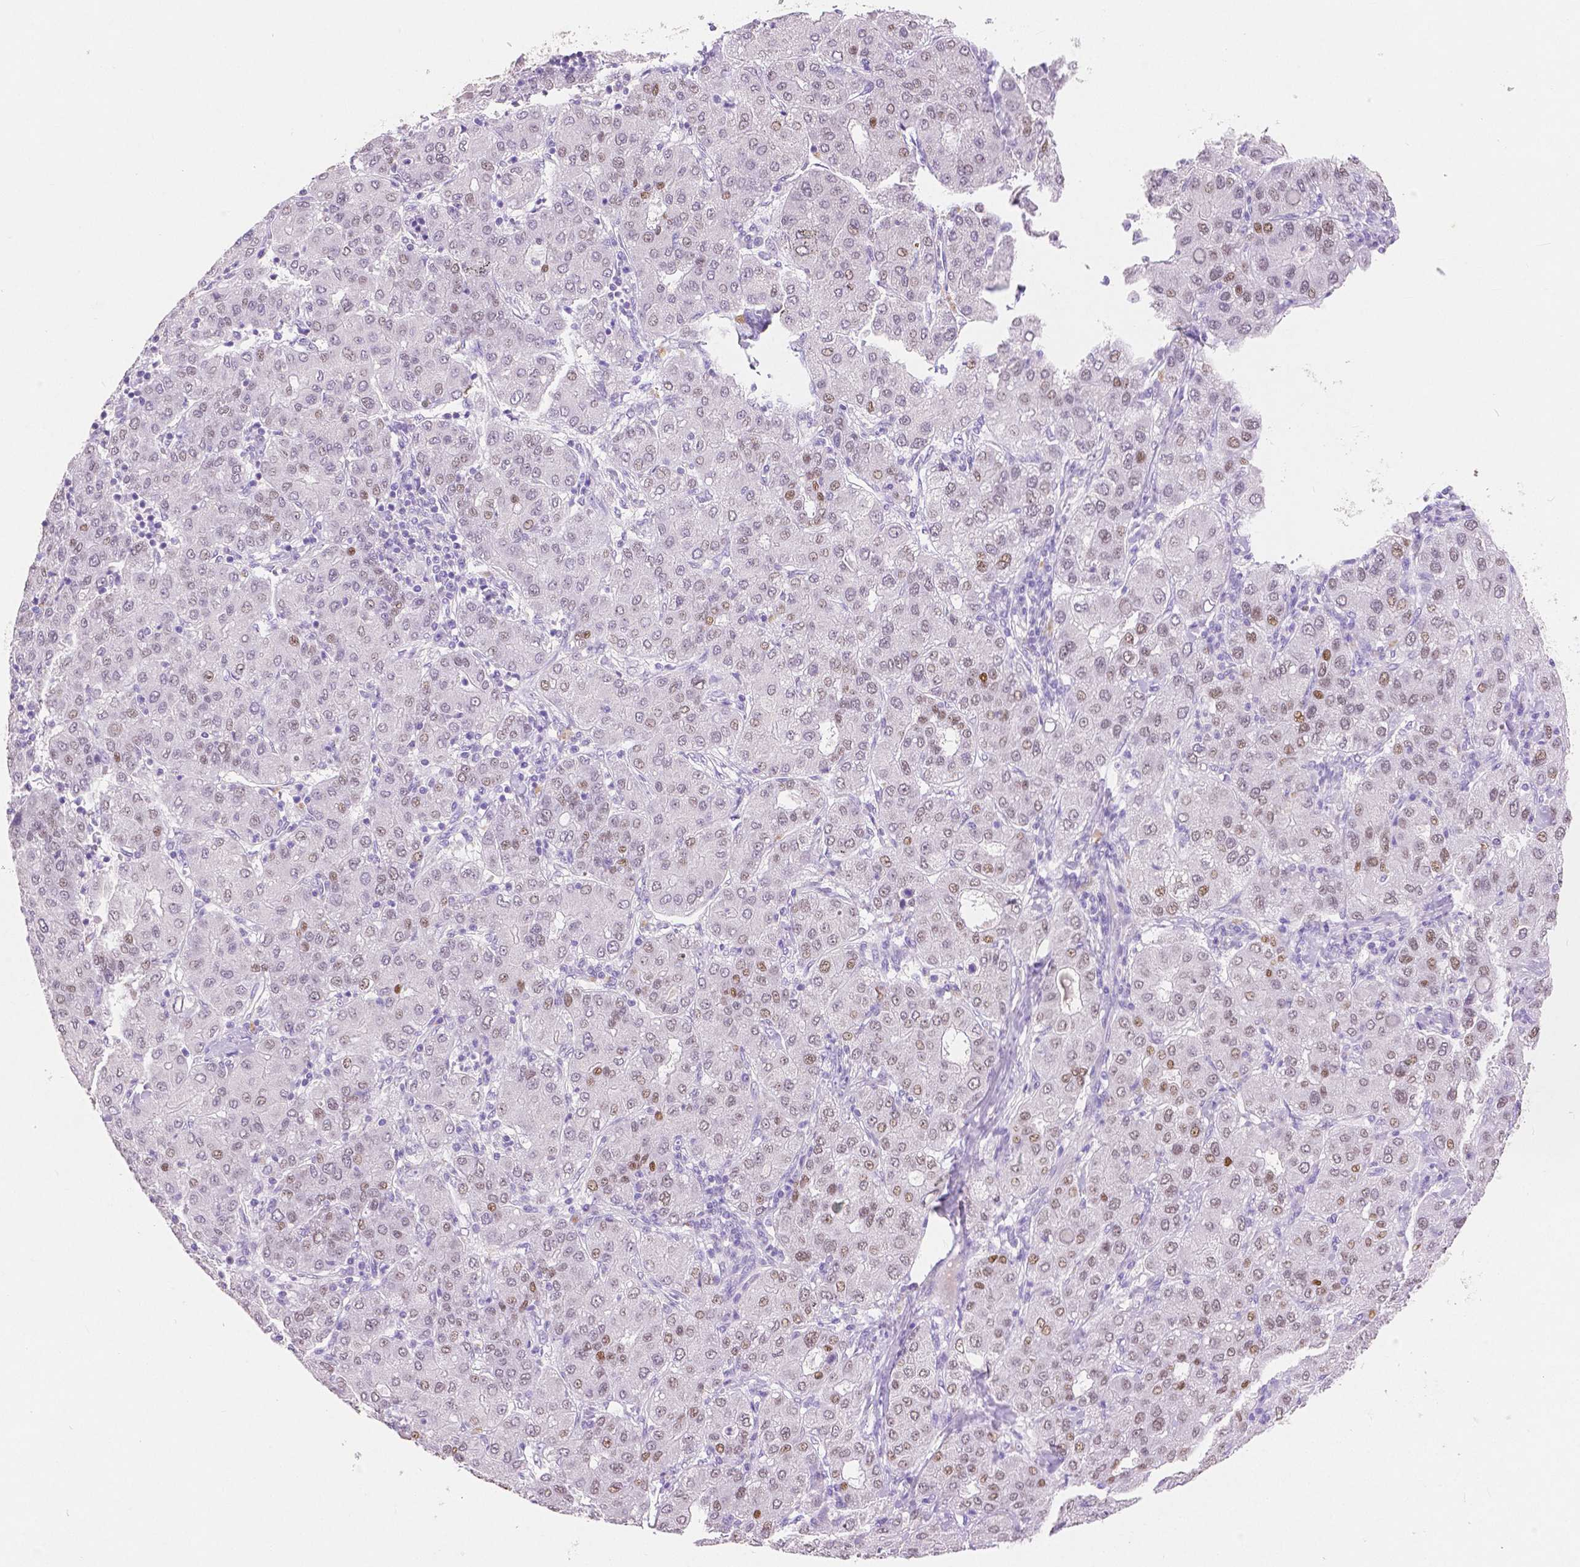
{"staining": {"intensity": "moderate", "quantity": "<25%", "location": "nuclear"}, "tissue": "liver cancer", "cell_type": "Tumor cells", "image_type": "cancer", "snomed": [{"axis": "morphology", "description": "Carcinoma, Hepatocellular, NOS"}, {"axis": "topography", "description": "Liver"}], "caption": "Tumor cells exhibit low levels of moderate nuclear expression in approximately <25% of cells in liver cancer (hepatocellular carcinoma).", "gene": "HNF1B", "patient": {"sex": "male", "age": 65}}